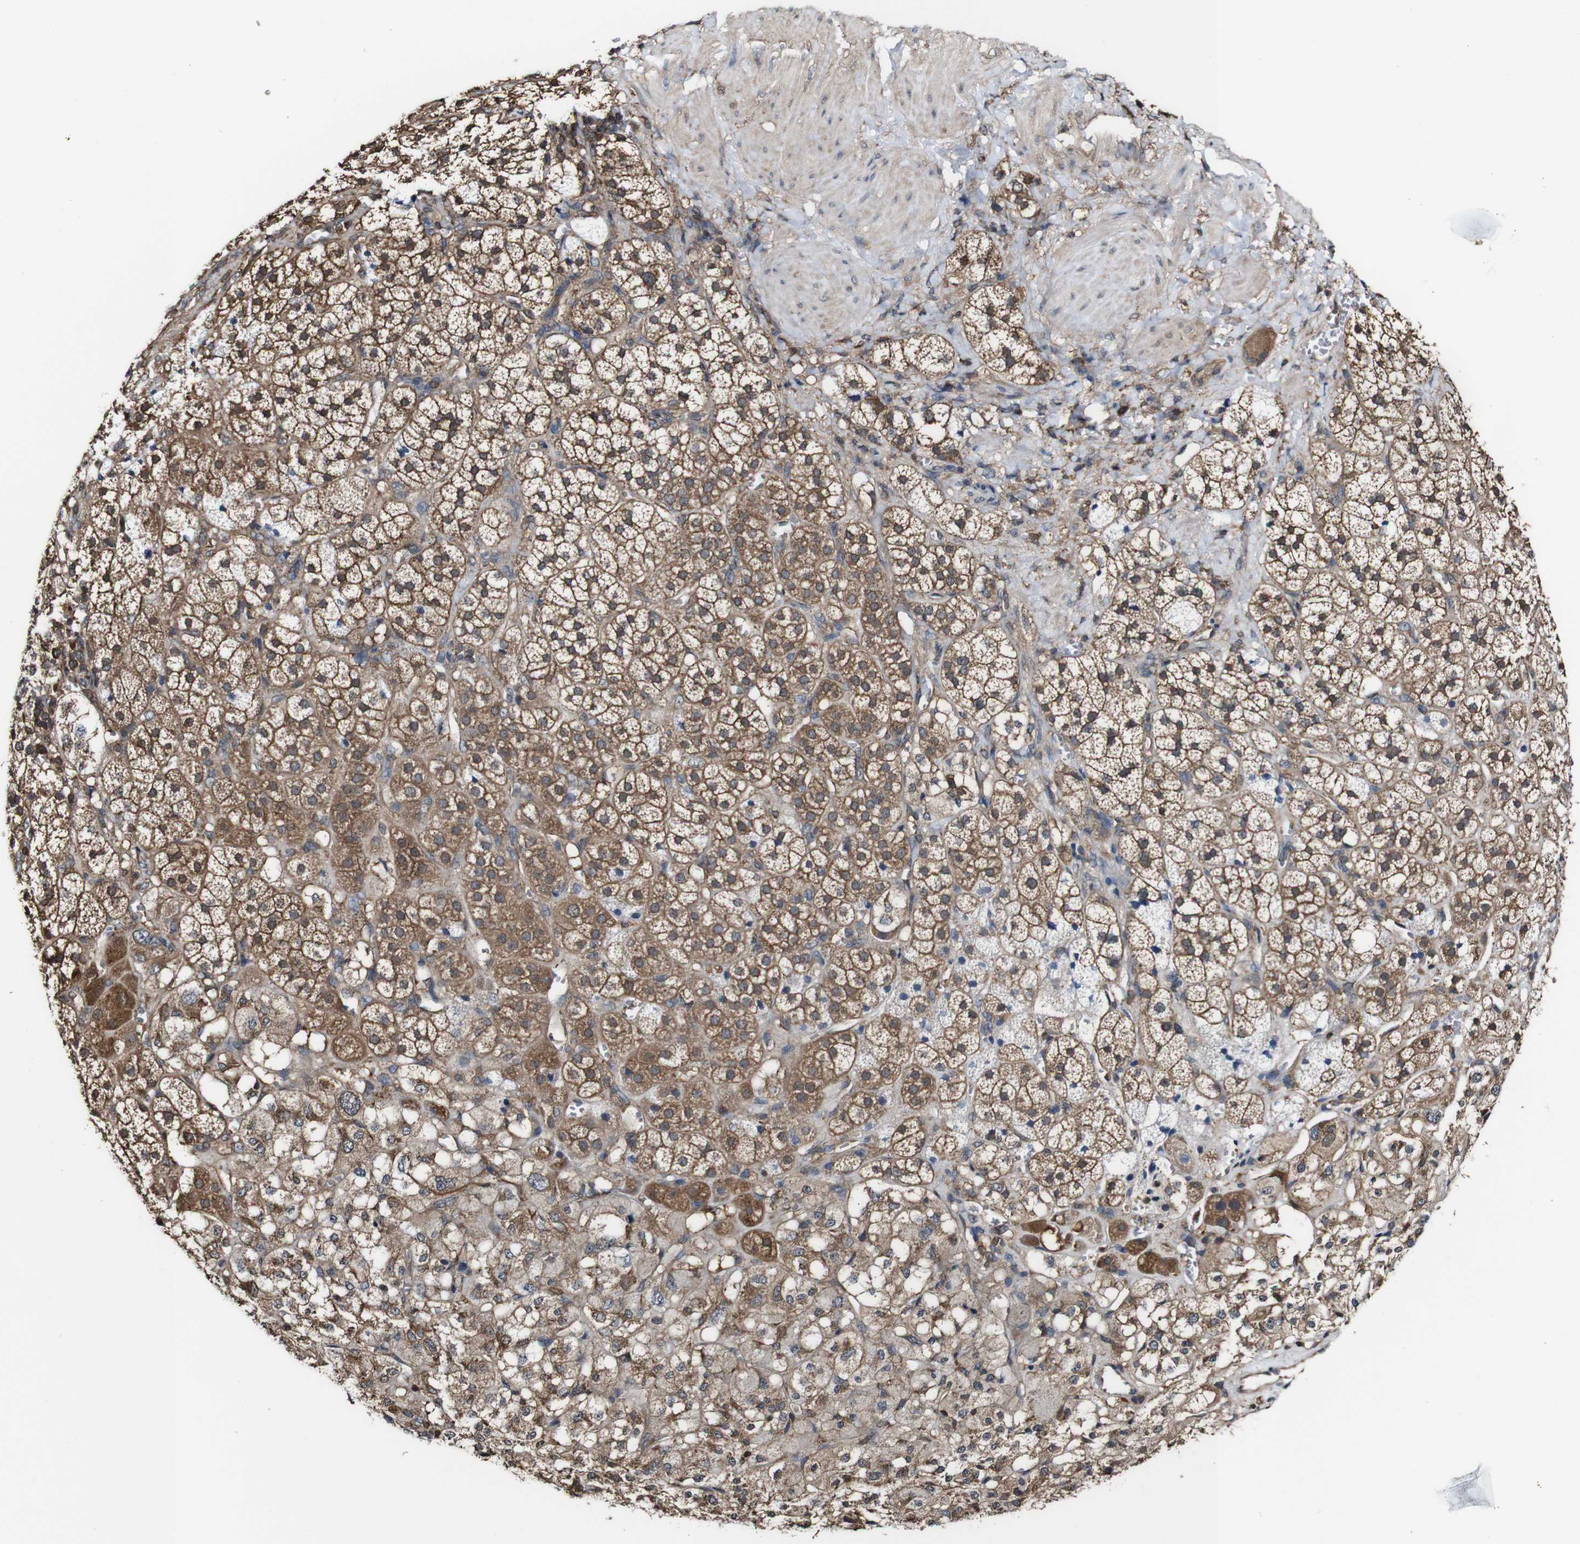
{"staining": {"intensity": "moderate", "quantity": ">75%", "location": "cytoplasmic/membranous"}, "tissue": "adrenal gland", "cell_type": "Glandular cells", "image_type": "normal", "snomed": [{"axis": "morphology", "description": "Normal tissue, NOS"}, {"axis": "topography", "description": "Adrenal gland"}], "caption": "A brown stain labels moderate cytoplasmic/membranous expression of a protein in glandular cells of normal adrenal gland.", "gene": "PTPRR", "patient": {"sex": "male", "age": 56}}